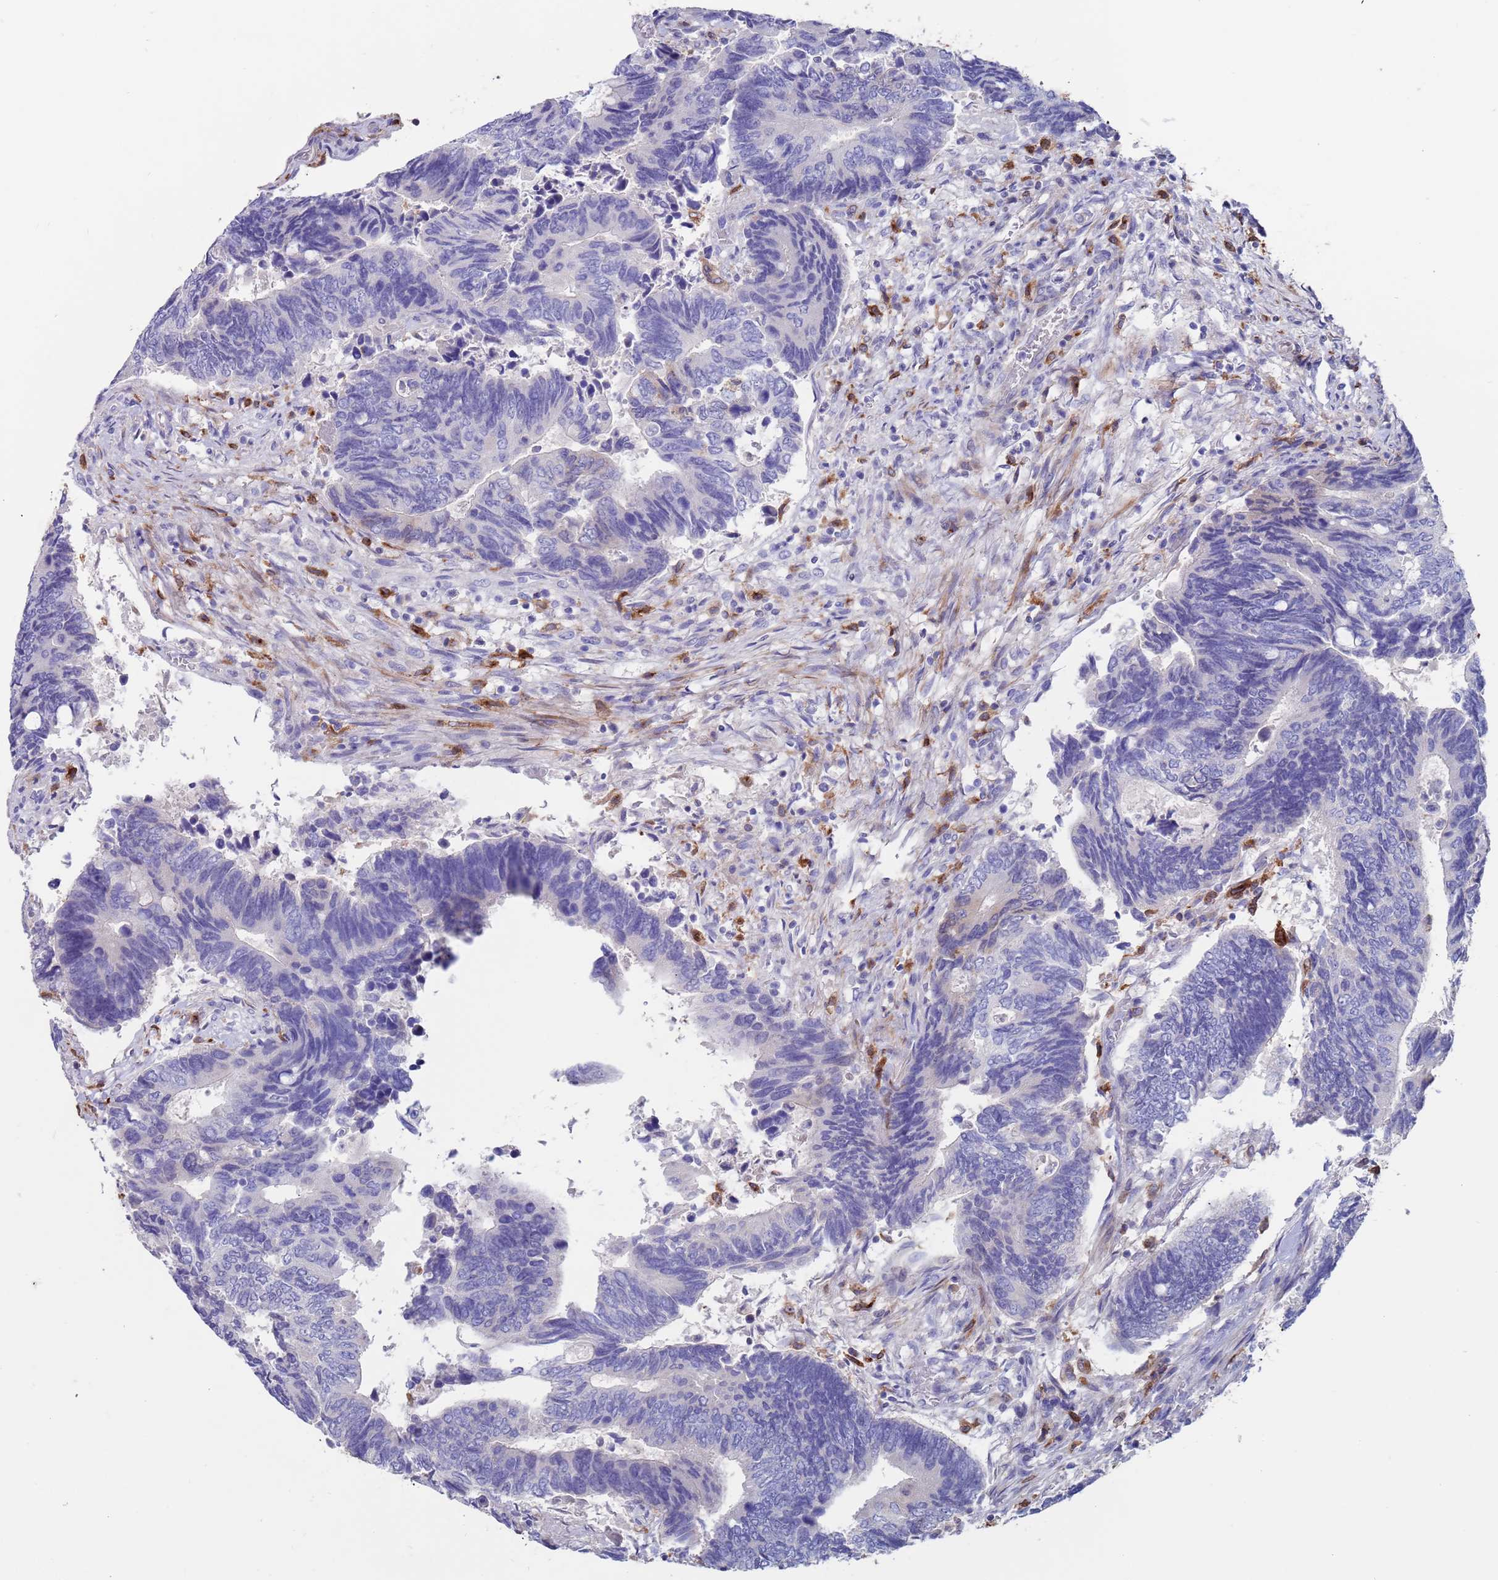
{"staining": {"intensity": "negative", "quantity": "none", "location": "none"}, "tissue": "colorectal cancer", "cell_type": "Tumor cells", "image_type": "cancer", "snomed": [{"axis": "morphology", "description": "Adenocarcinoma, NOS"}, {"axis": "topography", "description": "Colon"}], "caption": "Tumor cells are negative for brown protein staining in colorectal cancer (adenocarcinoma).", "gene": "GREB1L", "patient": {"sex": "male", "age": 87}}